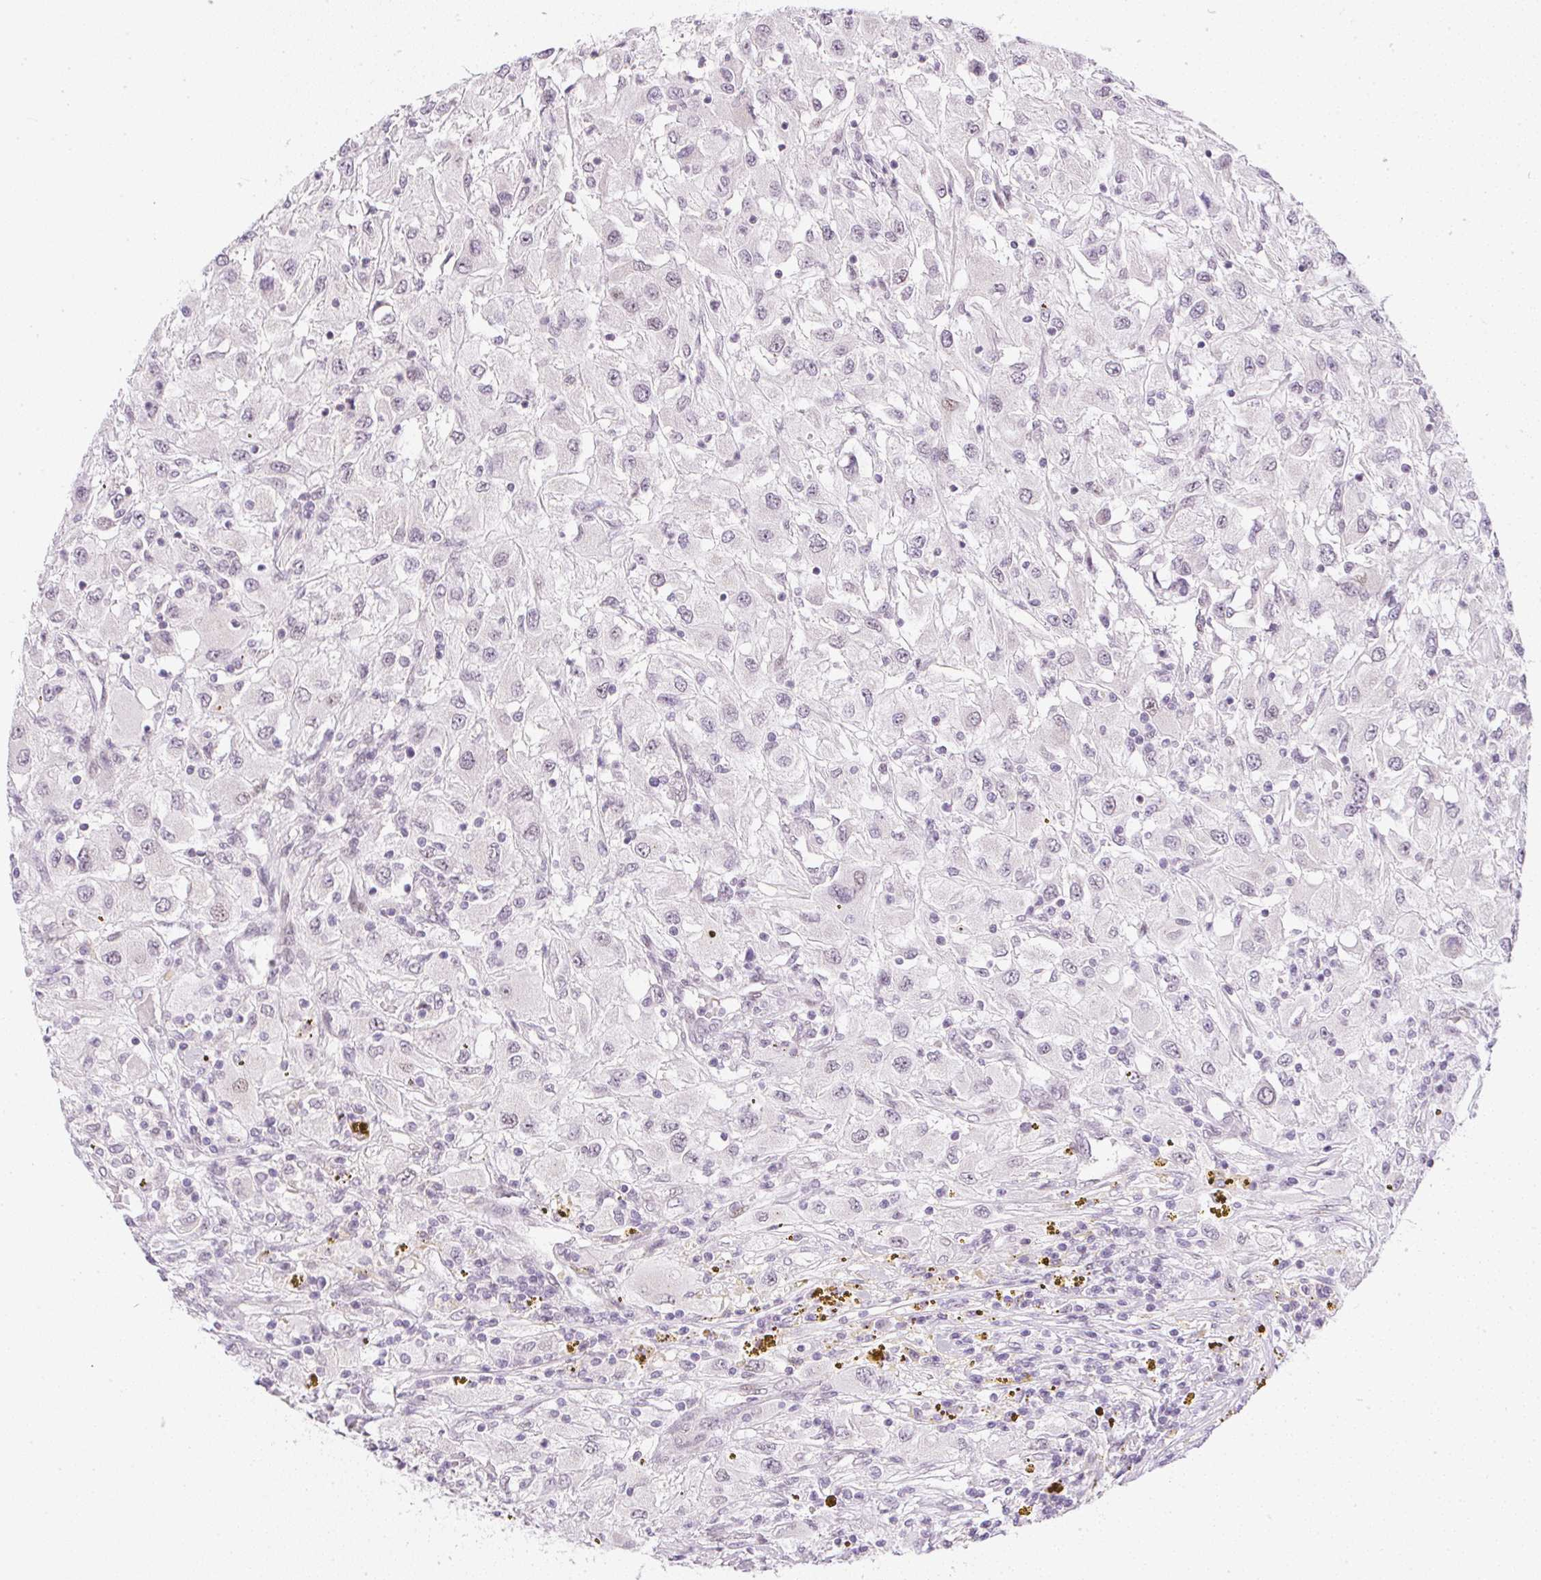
{"staining": {"intensity": "weak", "quantity": "<25%", "location": "nuclear"}, "tissue": "renal cancer", "cell_type": "Tumor cells", "image_type": "cancer", "snomed": [{"axis": "morphology", "description": "Adenocarcinoma, NOS"}, {"axis": "topography", "description": "Kidney"}], "caption": "This is an immunohistochemistry (IHC) photomicrograph of human adenocarcinoma (renal). There is no staining in tumor cells.", "gene": "DPPA4", "patient": {"sex": "female", "age": 67}}